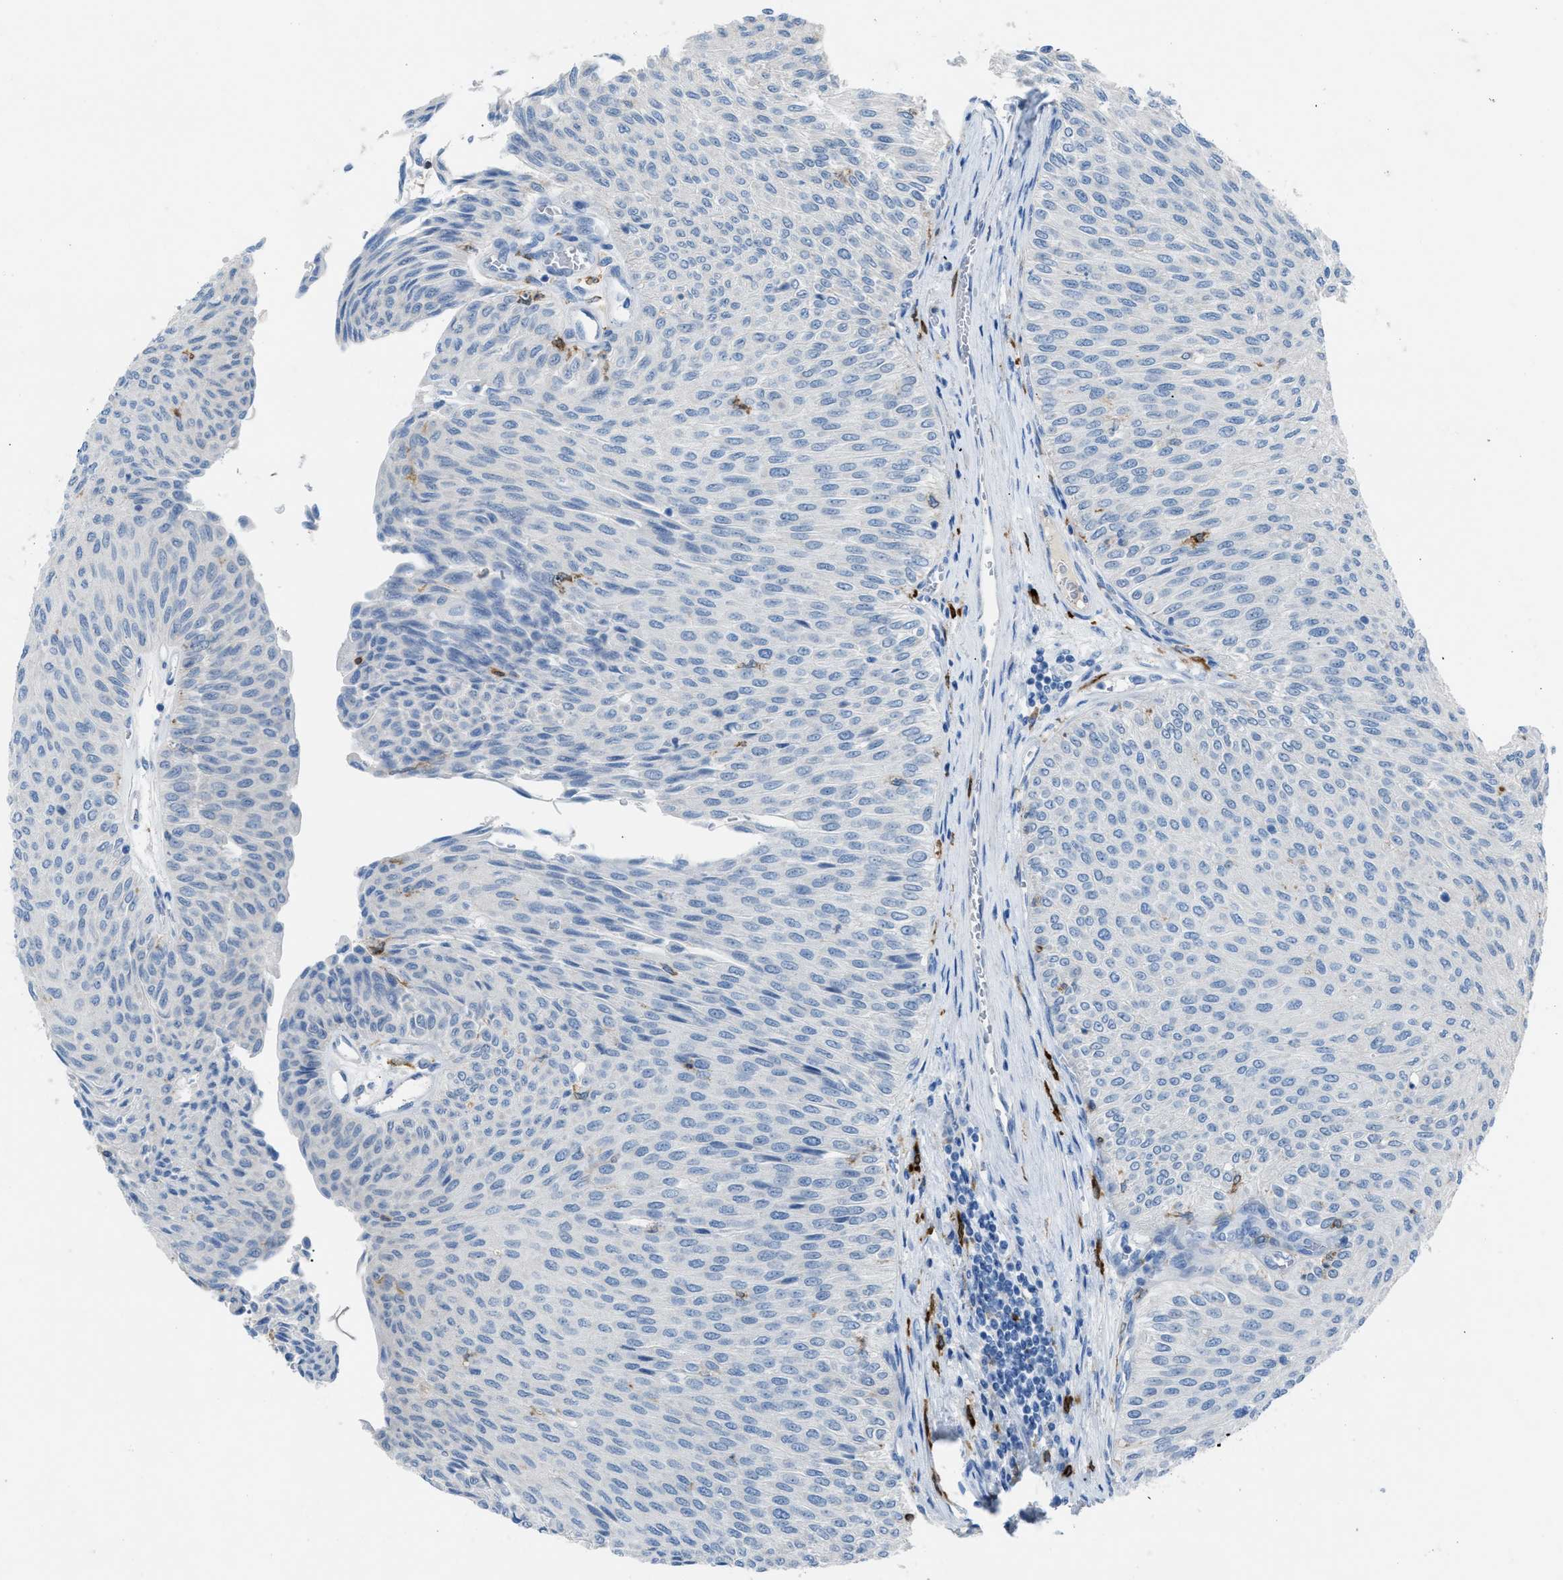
{"staining": {"intensity": "negative", "quantity": "none", "location": "none"}, "tissue": "urothelial cancer", "cell_type": "Tumor cells", "image_type": "cancer", "snomed": [{"axis": "morphology", "description": "Urothelial carcinoma, Low grade"}, {"axis": "topography", "description": "Urinary bladder"}], "caption": "Human low-grade urothelial carcinoma stained for a protein using immunohistochemistry (IHC) exhibits no staining in tumor cells.", "gene": "CLEC10A", "patient": {"sex": "male", "age": 78}}